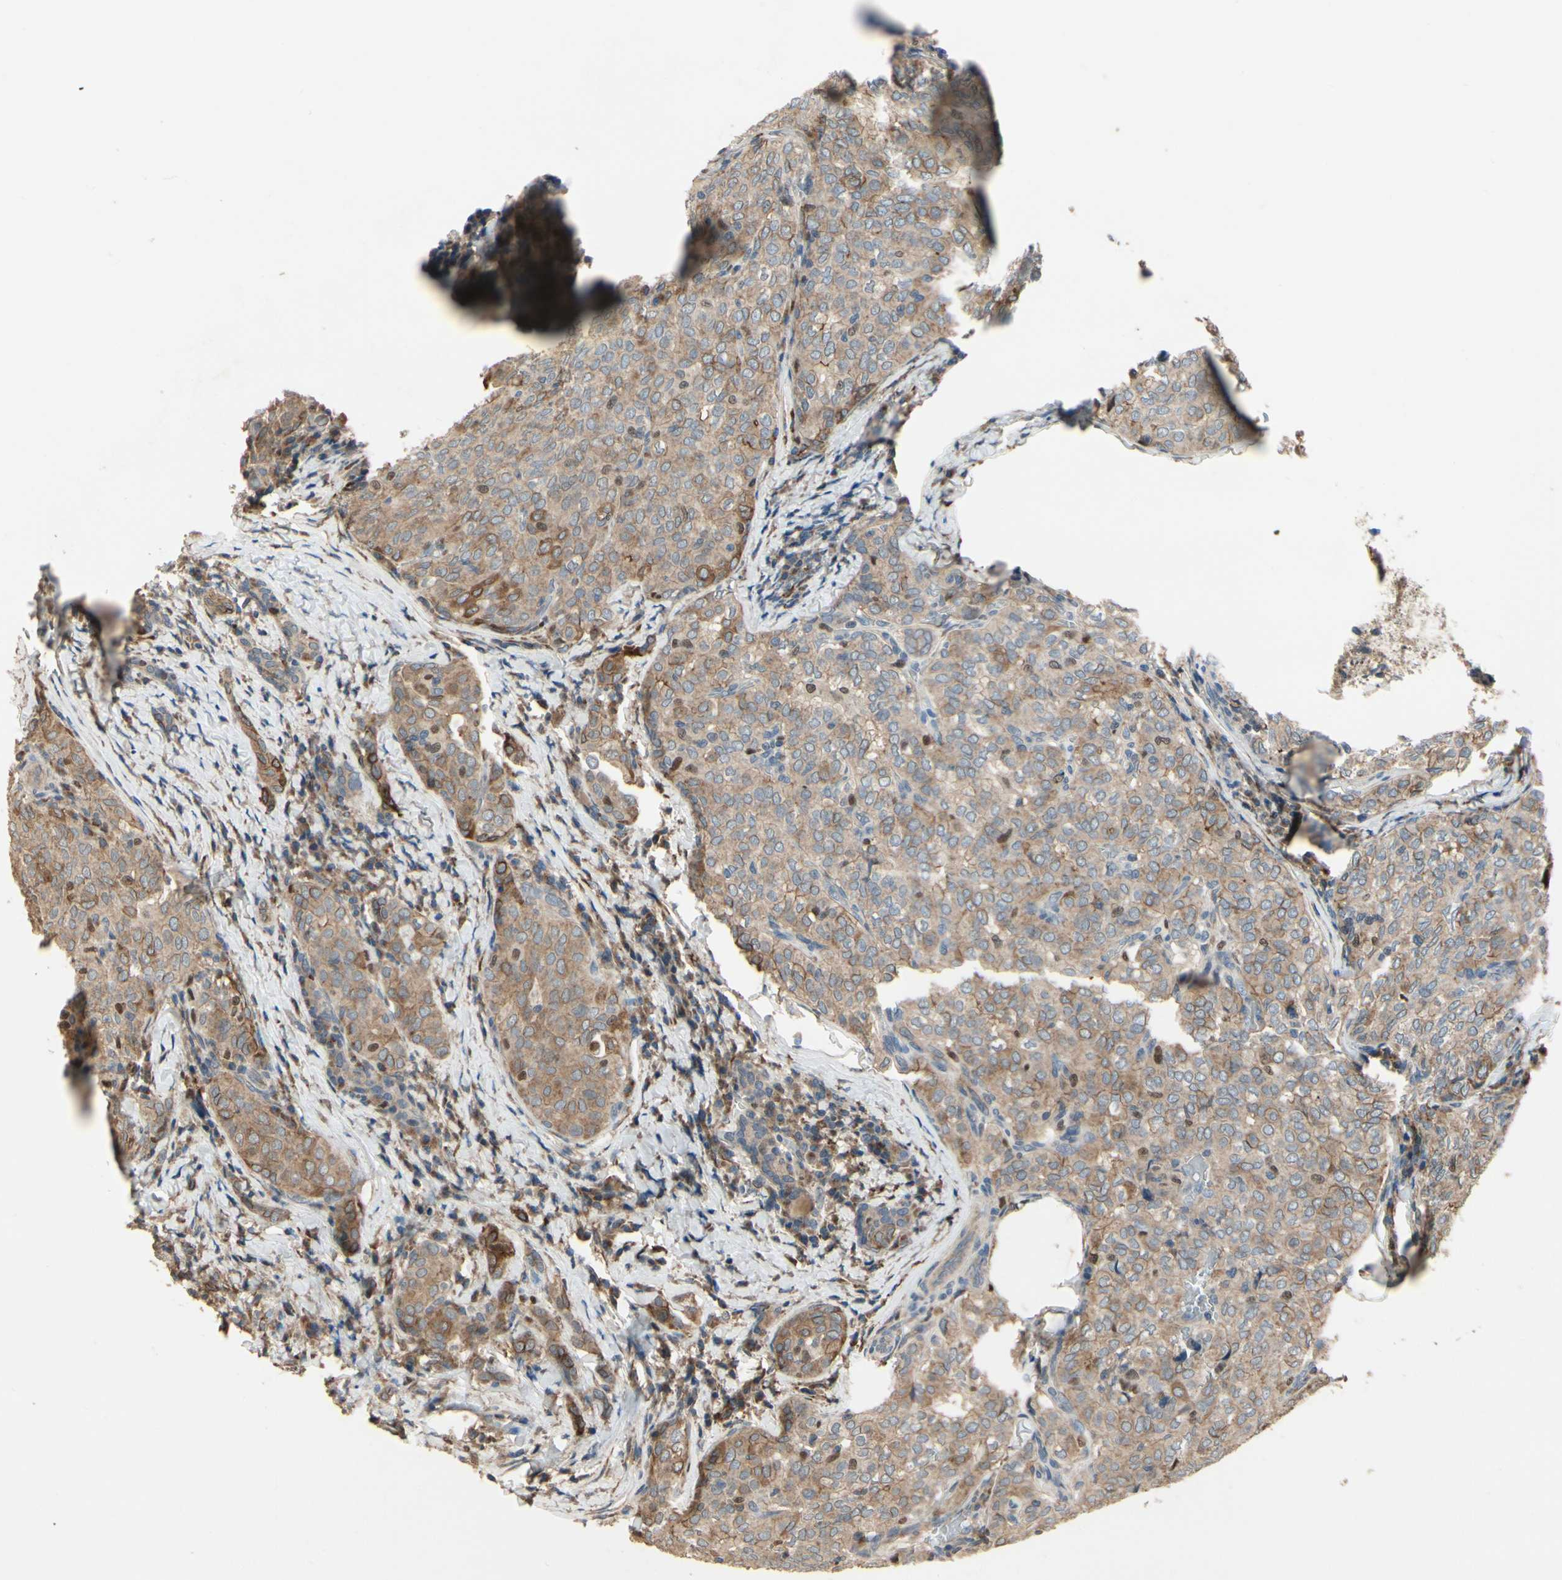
{"staining": {"intensity": "moderate", "quantity": "<25%", "location": "cytoplasmic/membranous"}, "tissue": "thyroid cancer", "cell_type": "Tumor cells", "image_type": "cancer", "snomed": [{"axis": "morphology", "description": "Normal tissue, NOS"}, {"axis": "morphology", "description": "Papillary adenocarcinoma, NOS"}, {"axis": "topography", "description": "Thyroid gland"}], "caption": "Thyroid cancer stained with a protein marker shows moderate staining in tumor cells.", "gene": "CGREF1", "patient": {"sex": "female", "age": 30}}